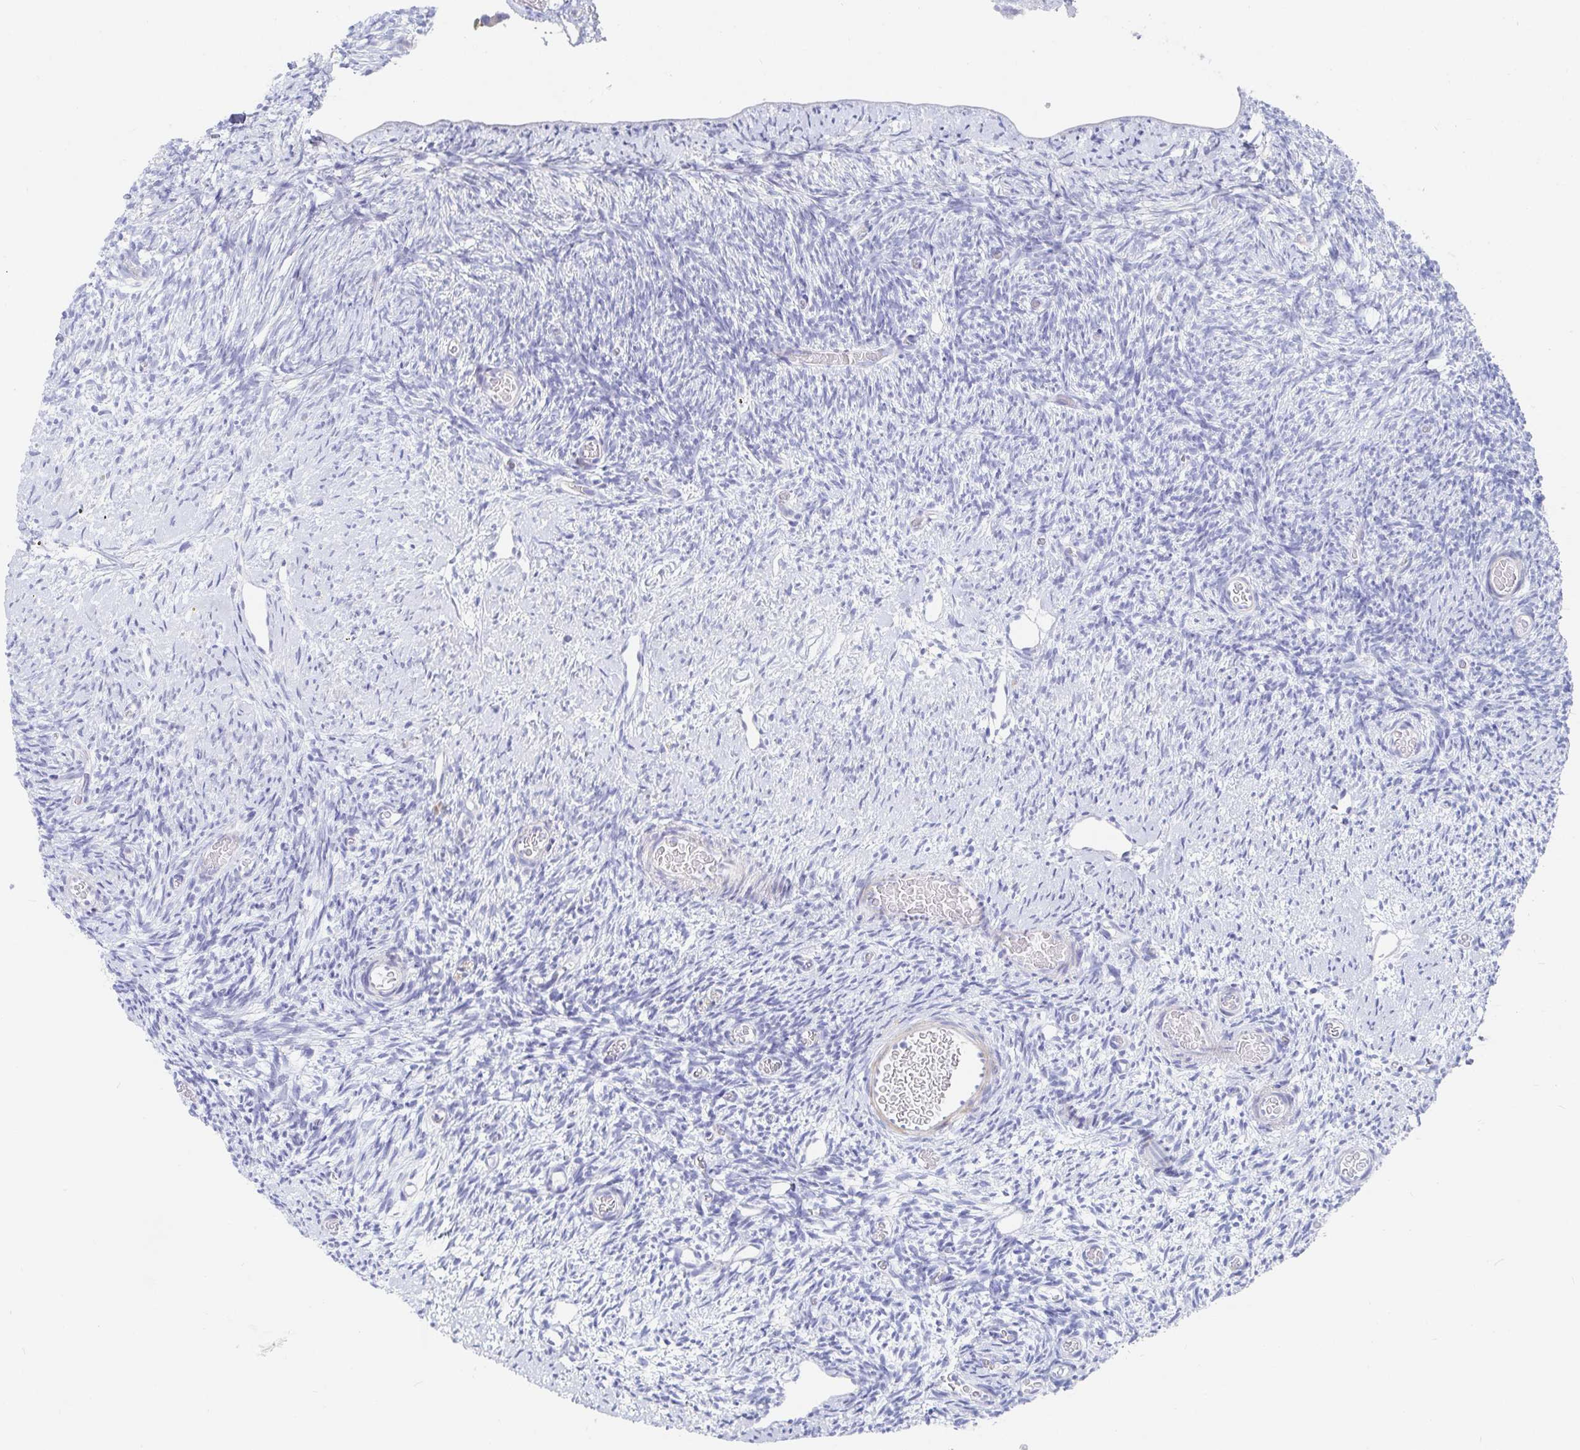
{"staining": {"intensity": "negative", "quantity": "none", "location": "none"}, "tissue": "ovary", "cell_type": "Follicle cells", "image_type": "normal", "snomed": [{"axis": "morphology", "description": "Normal tissue, NOS"}, {"axis": "topography", "description": "Ovary"}], "caption": "Image shows no significant protein expression in follicle cells of benign ovary.", "gene": "PACSIN1", "patient": {"sex": "female", "age": 39}}